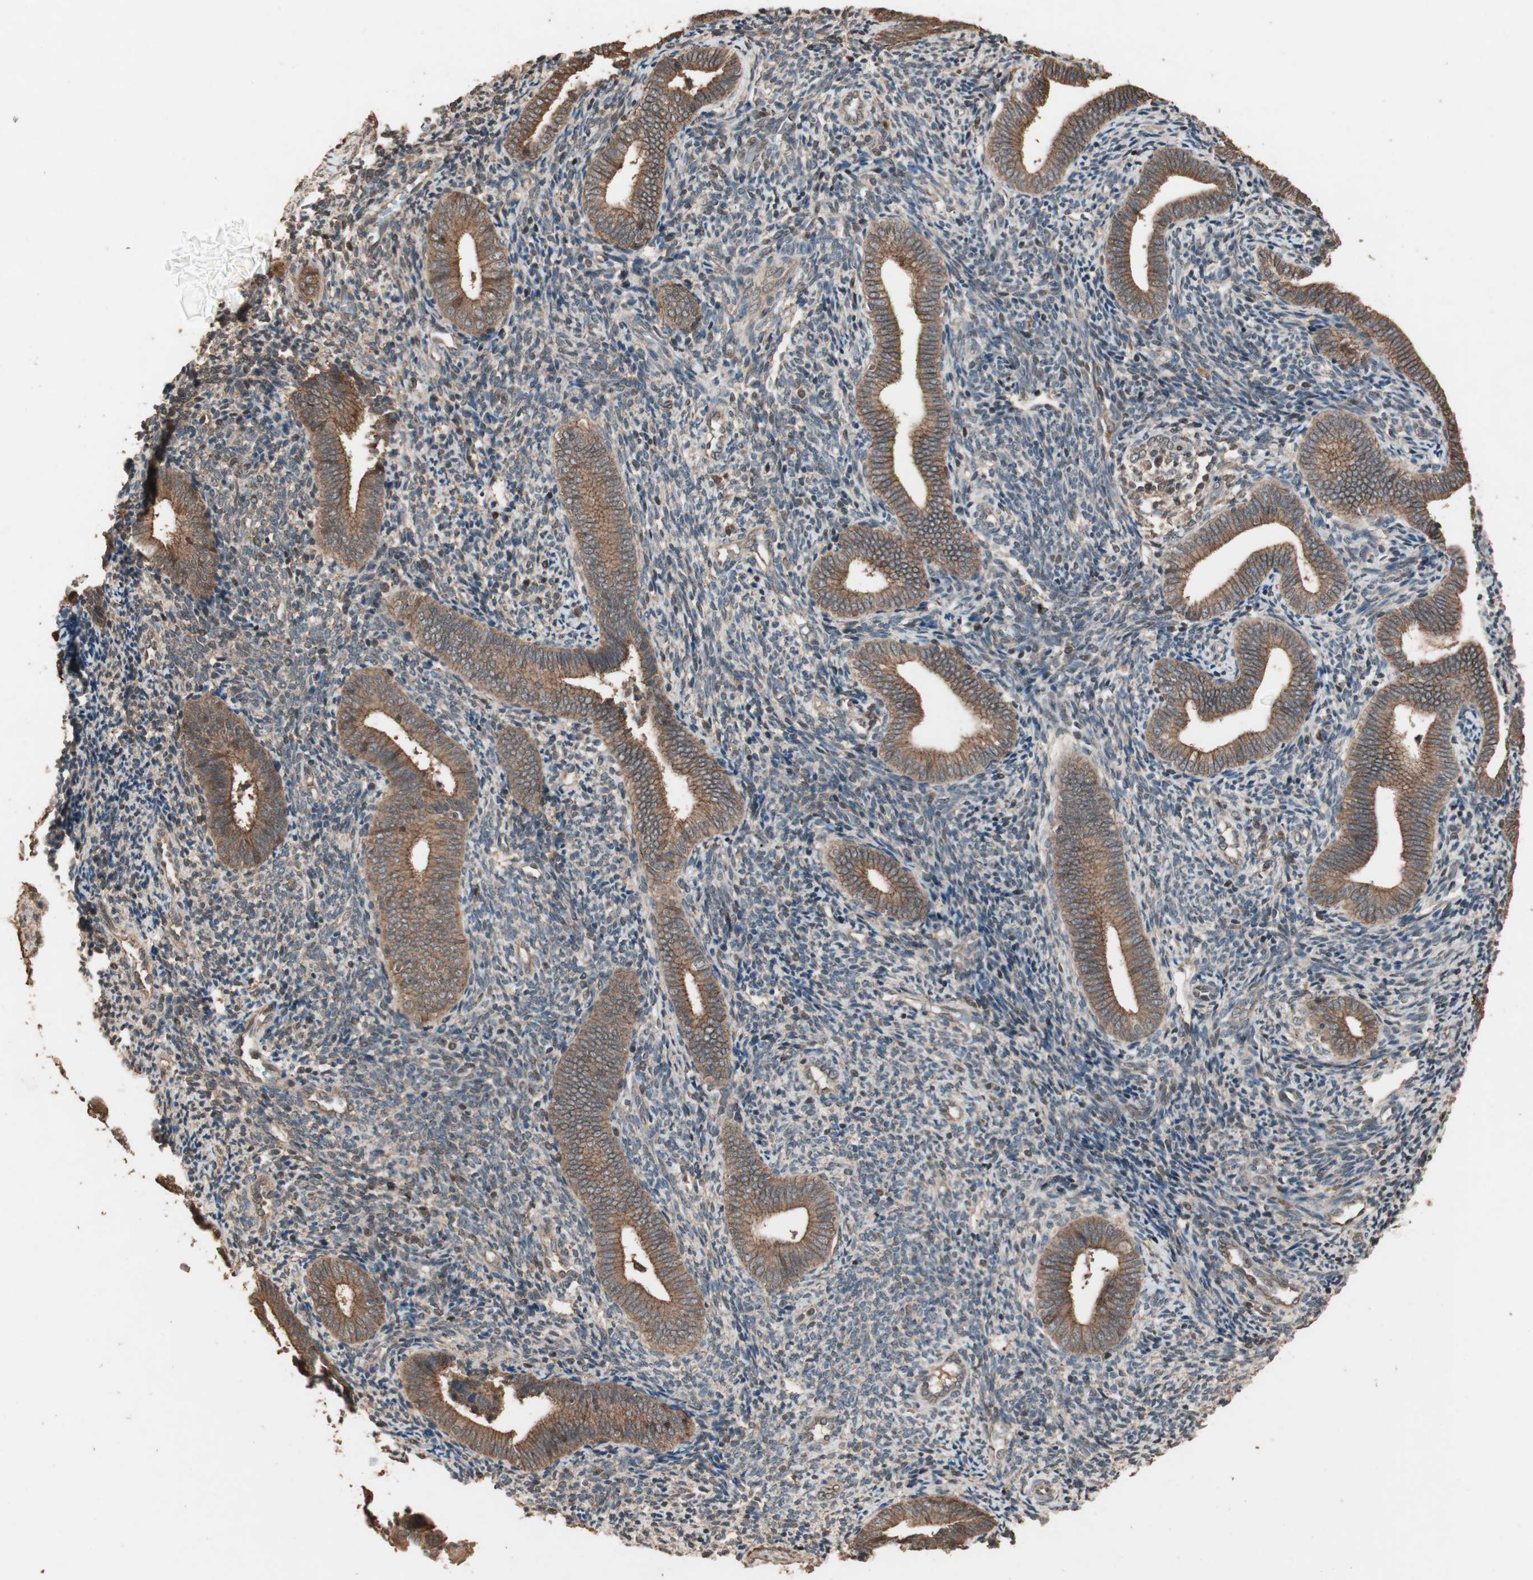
{"staining": {"intensity": "moderate", "quantity": ">75%", "location": "cytoplasmic/membranous"}, "tissue": "endometrium", "cell_type": "Cells in endometrial stroma", "image_type": "normal", "snomed": [{"axis": "morphology", "description": "Normal tissue, NOS"}, {"axis": "topography", "description": "Uterus"}, {"axis": "topography", "description": "Endometrium"}], "caption": "Immunohistochemistry (IHC) micrograph of unremarkable endometrium stained for a protein (brown), which exhibits medium levels of moderate cytoplasmic/membranous expression in about >75% of cells in endometrial stroma.", "gene": "USP20", "patient": {"sex": "female", "age": 33}}